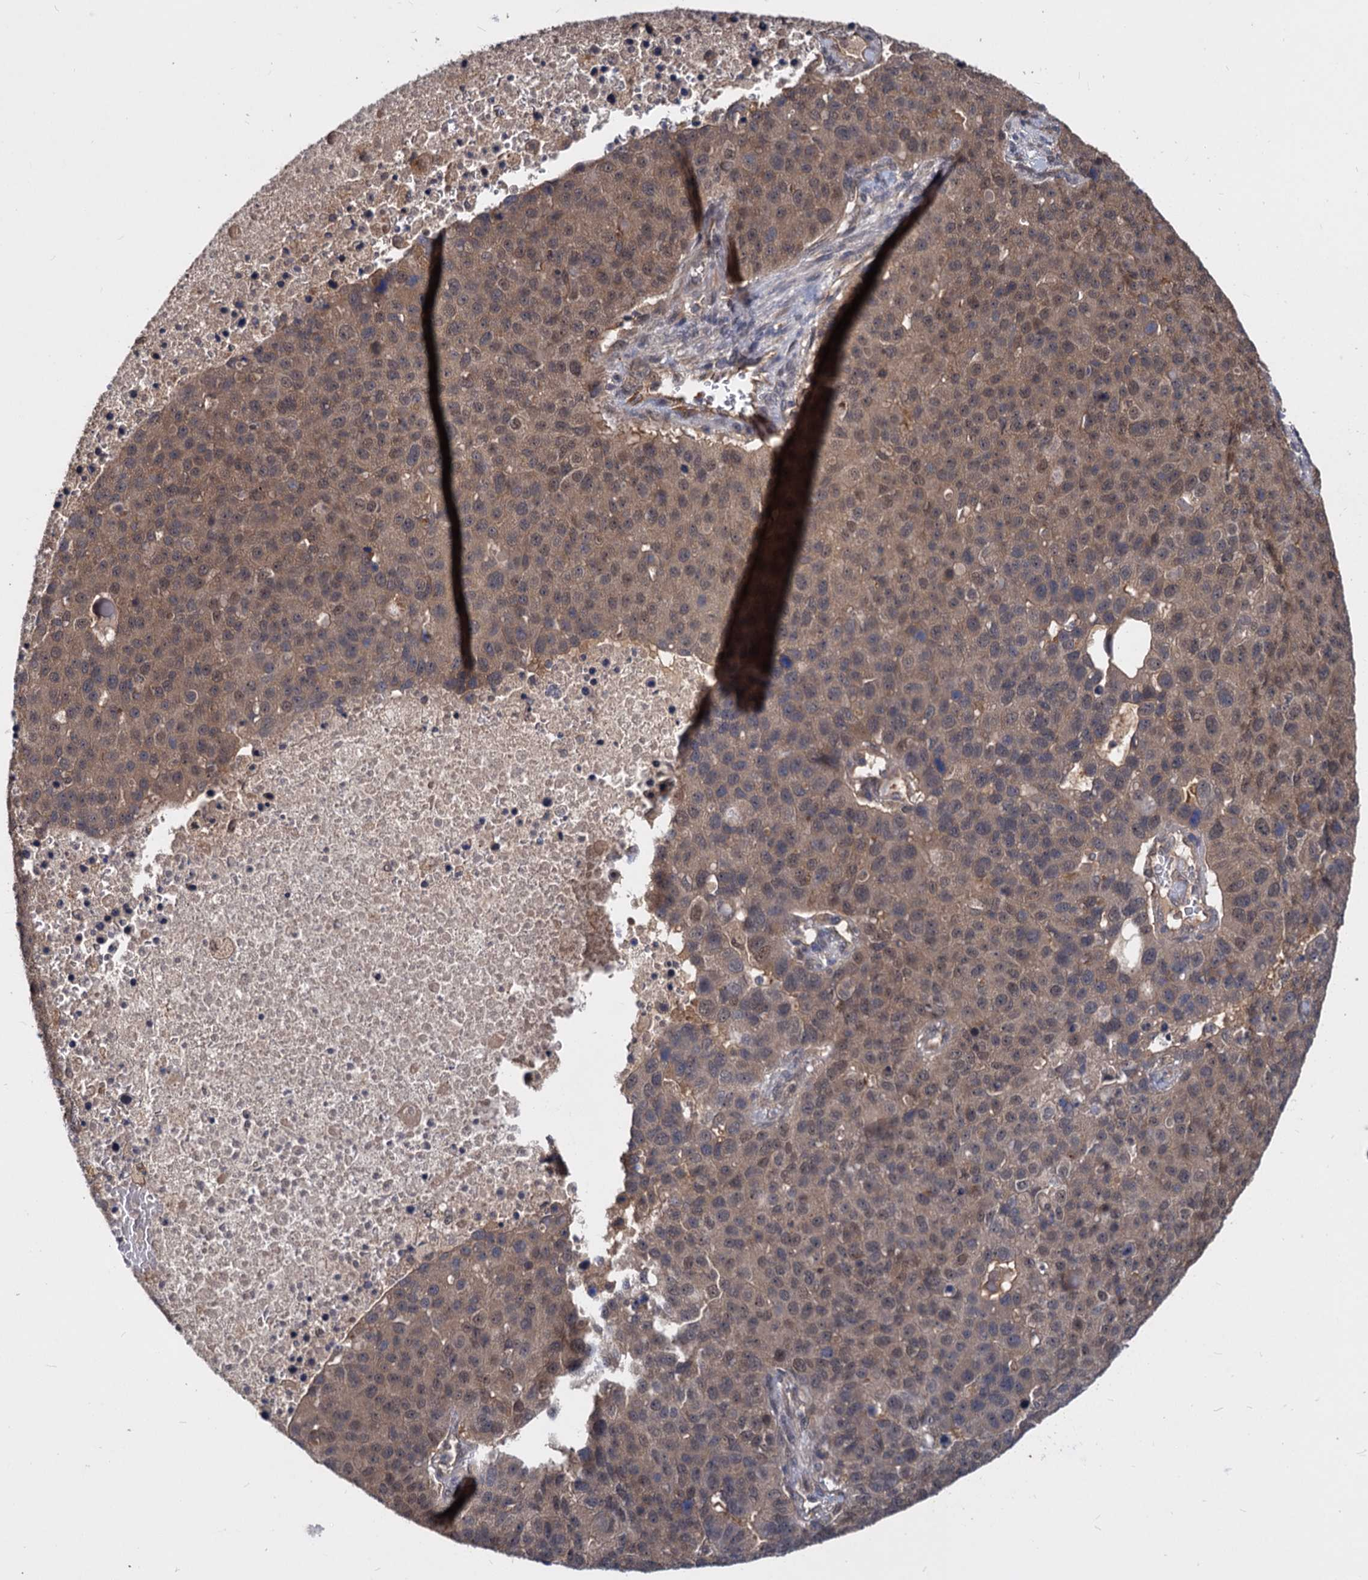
{"staining": {"intensity": "weak", "quantity": ">75%", "location": "cytoplasmic/membranous,nuclear"}, "tissue": "pancreatic cancer", "cell_type": "Tumor cells", "image_type": "cancer", "snomed": [{"axis": "morphology", "description": "Adenocarcinoma, NOS"}, {"axis": "topography", "description": "Pancreas"}], "caption": "Immunohistochemical staining of pancreatic cancer demonstrates weak cytoplasmic/membranous and nuclear protein positivity in approximately >75% of tumor cells. (brown staining indicates protein expression, while blue staining denotes nuclei).", "gene": "PSMD4", "patient": {"sex": "female", "age": 61}}